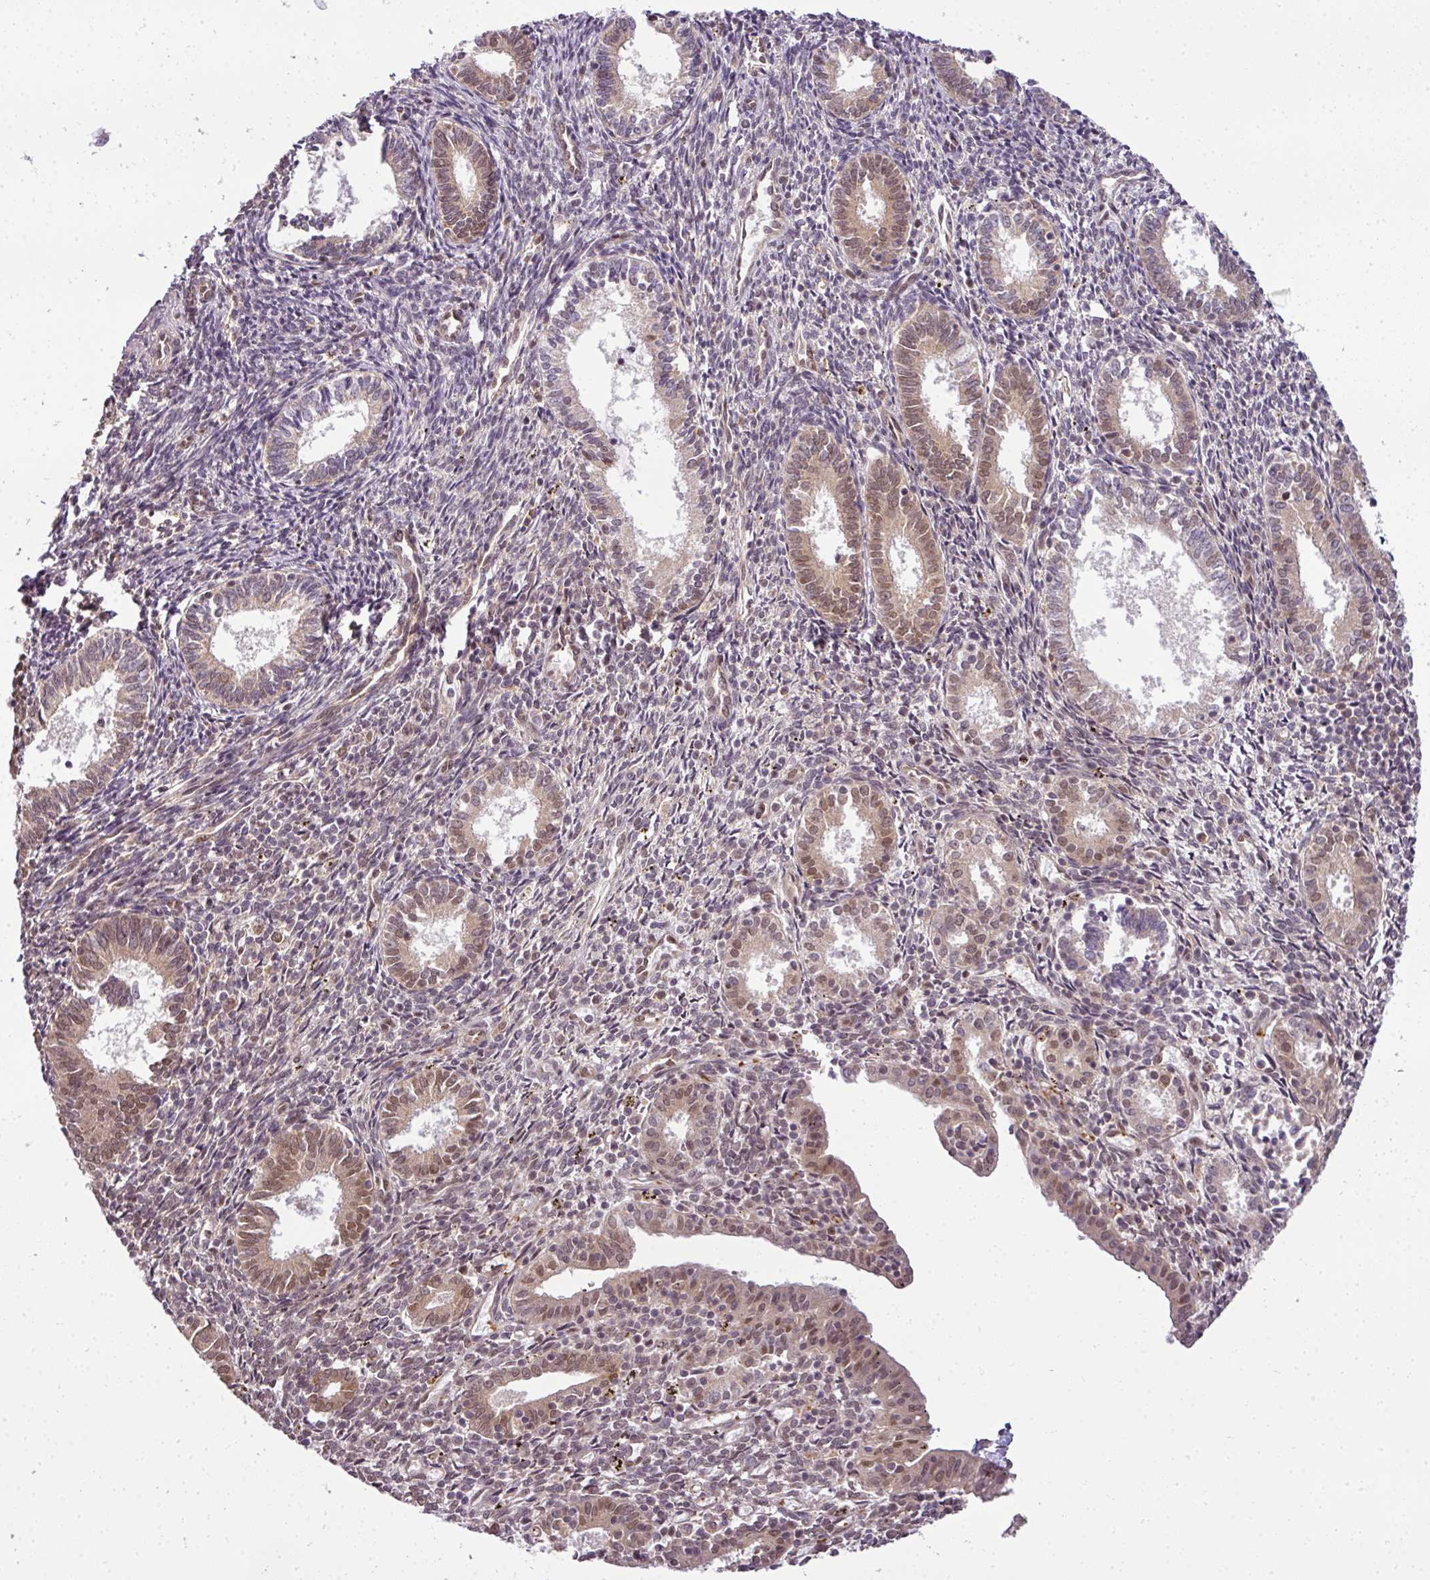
{"staining": {"intensity": "moderate", "quantity": "25%-75%", "location": "nuclear"}, "tissue": "endometrium", "cell_type": "Cells in endometrial stroma", "image_type": "normal", "snomed": [{"axis": "morphology", "description": "Normal tissue, NOS"}, {"axis": "topography", "description": "Endometrium"}], "caption": "Normal endometrium was stained to show a protein in brown. There is medium levels of moderate nuclear staining in approximately 25%-75% of cells in endometrial stroma. (DAB IHC with brightfield microscopy, high magnification).", "gene": "C1orf226", "patient": {"sex": "female", "age": 41}}